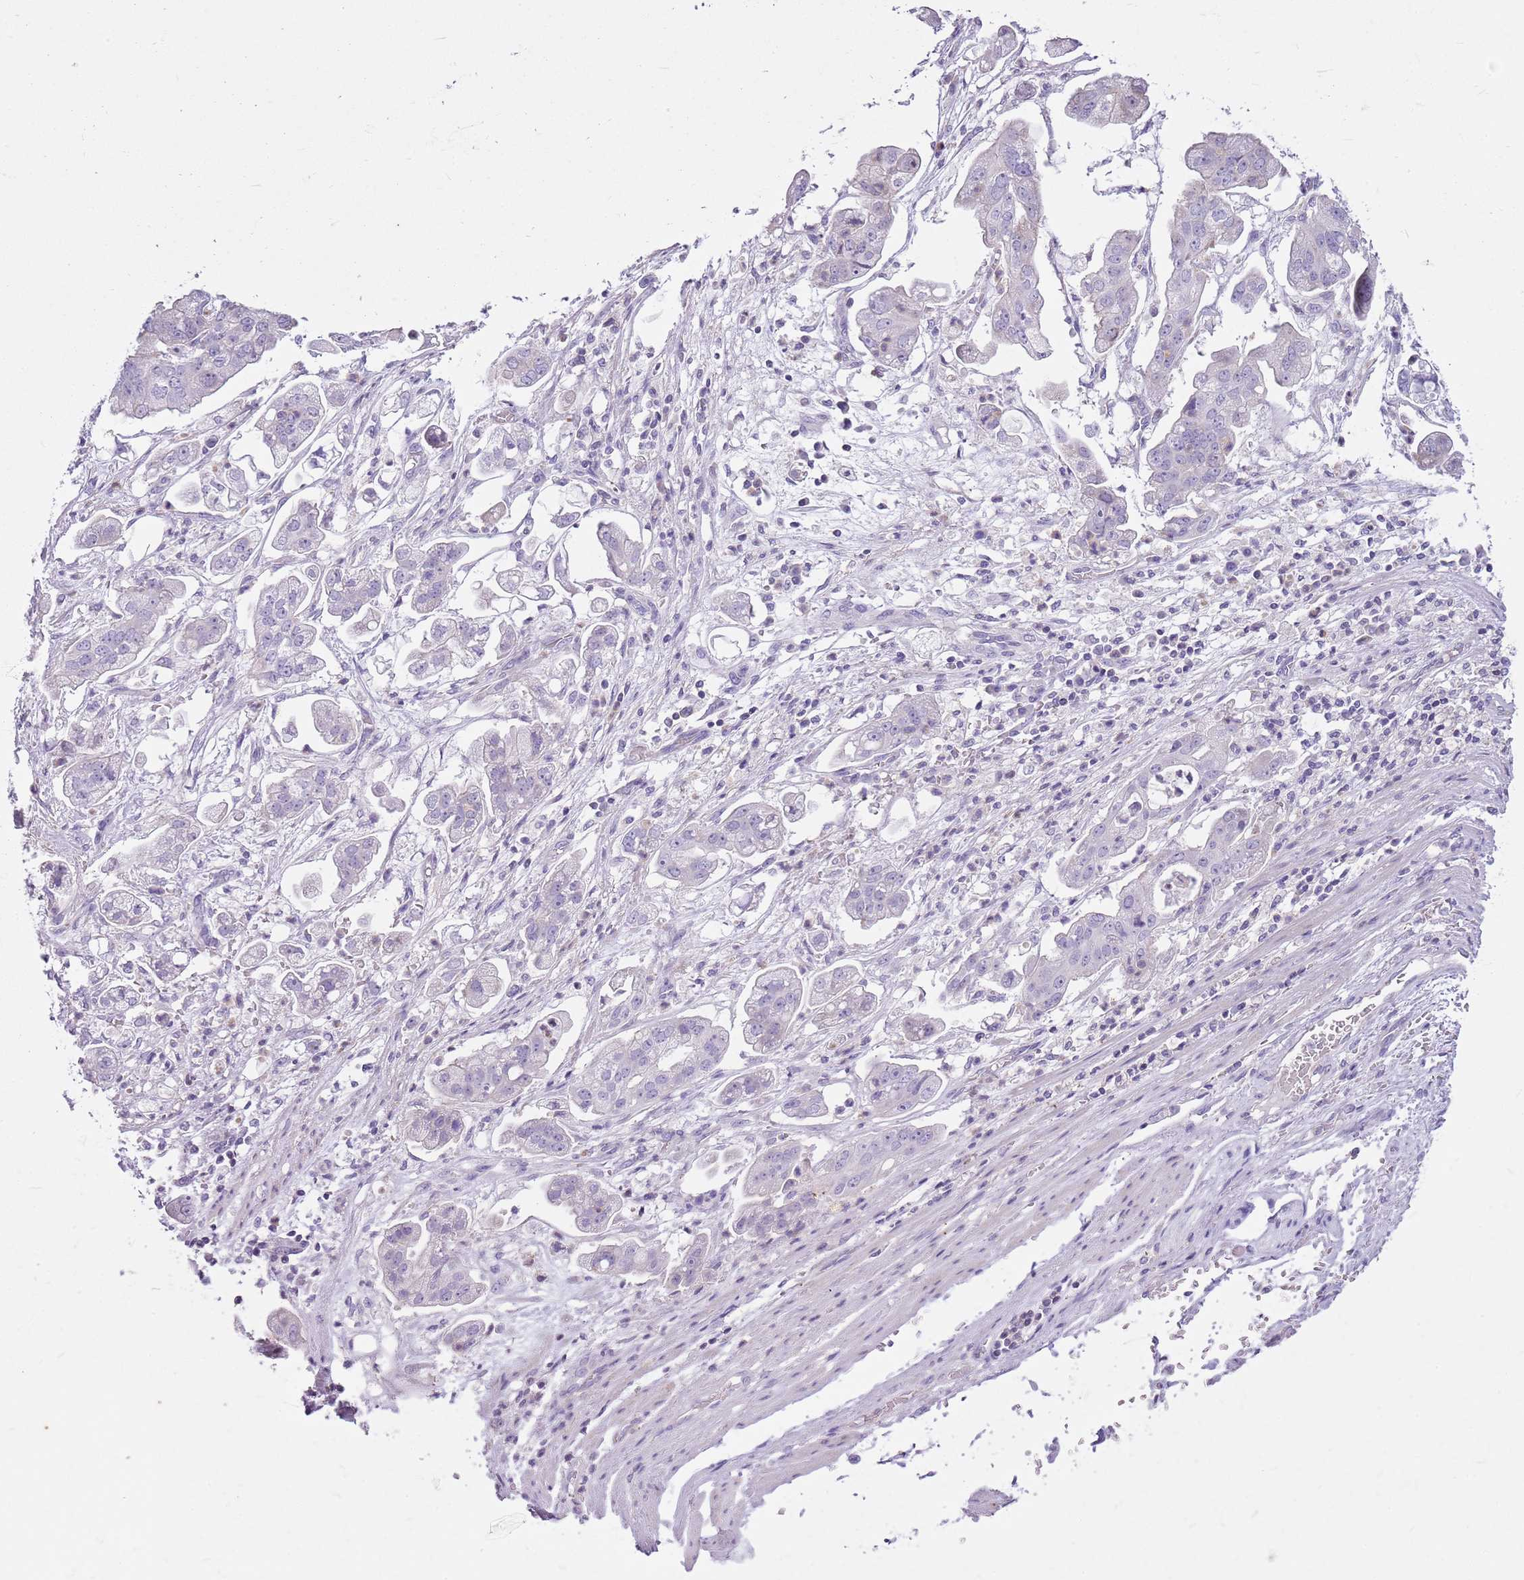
{"staining": {"intensity": "negative", "quantity": "none", "location": "none"}, "tissue": "stomach cancer", "cell_type": "Tumor cells", "image_type": "cancer", "snomed": [{"axis": "morphology", "description": "Adenocarcinoma, NOS"}, {"axis": "topography", "description": "Stomach"}], "caption": "This is an IHC photomicrograph of human stomach cancer (adenocarcinoma). There is no staining in tumor cells.", "gene": "CNPPD1", "patient": {"sex": "male", "age": 62}}